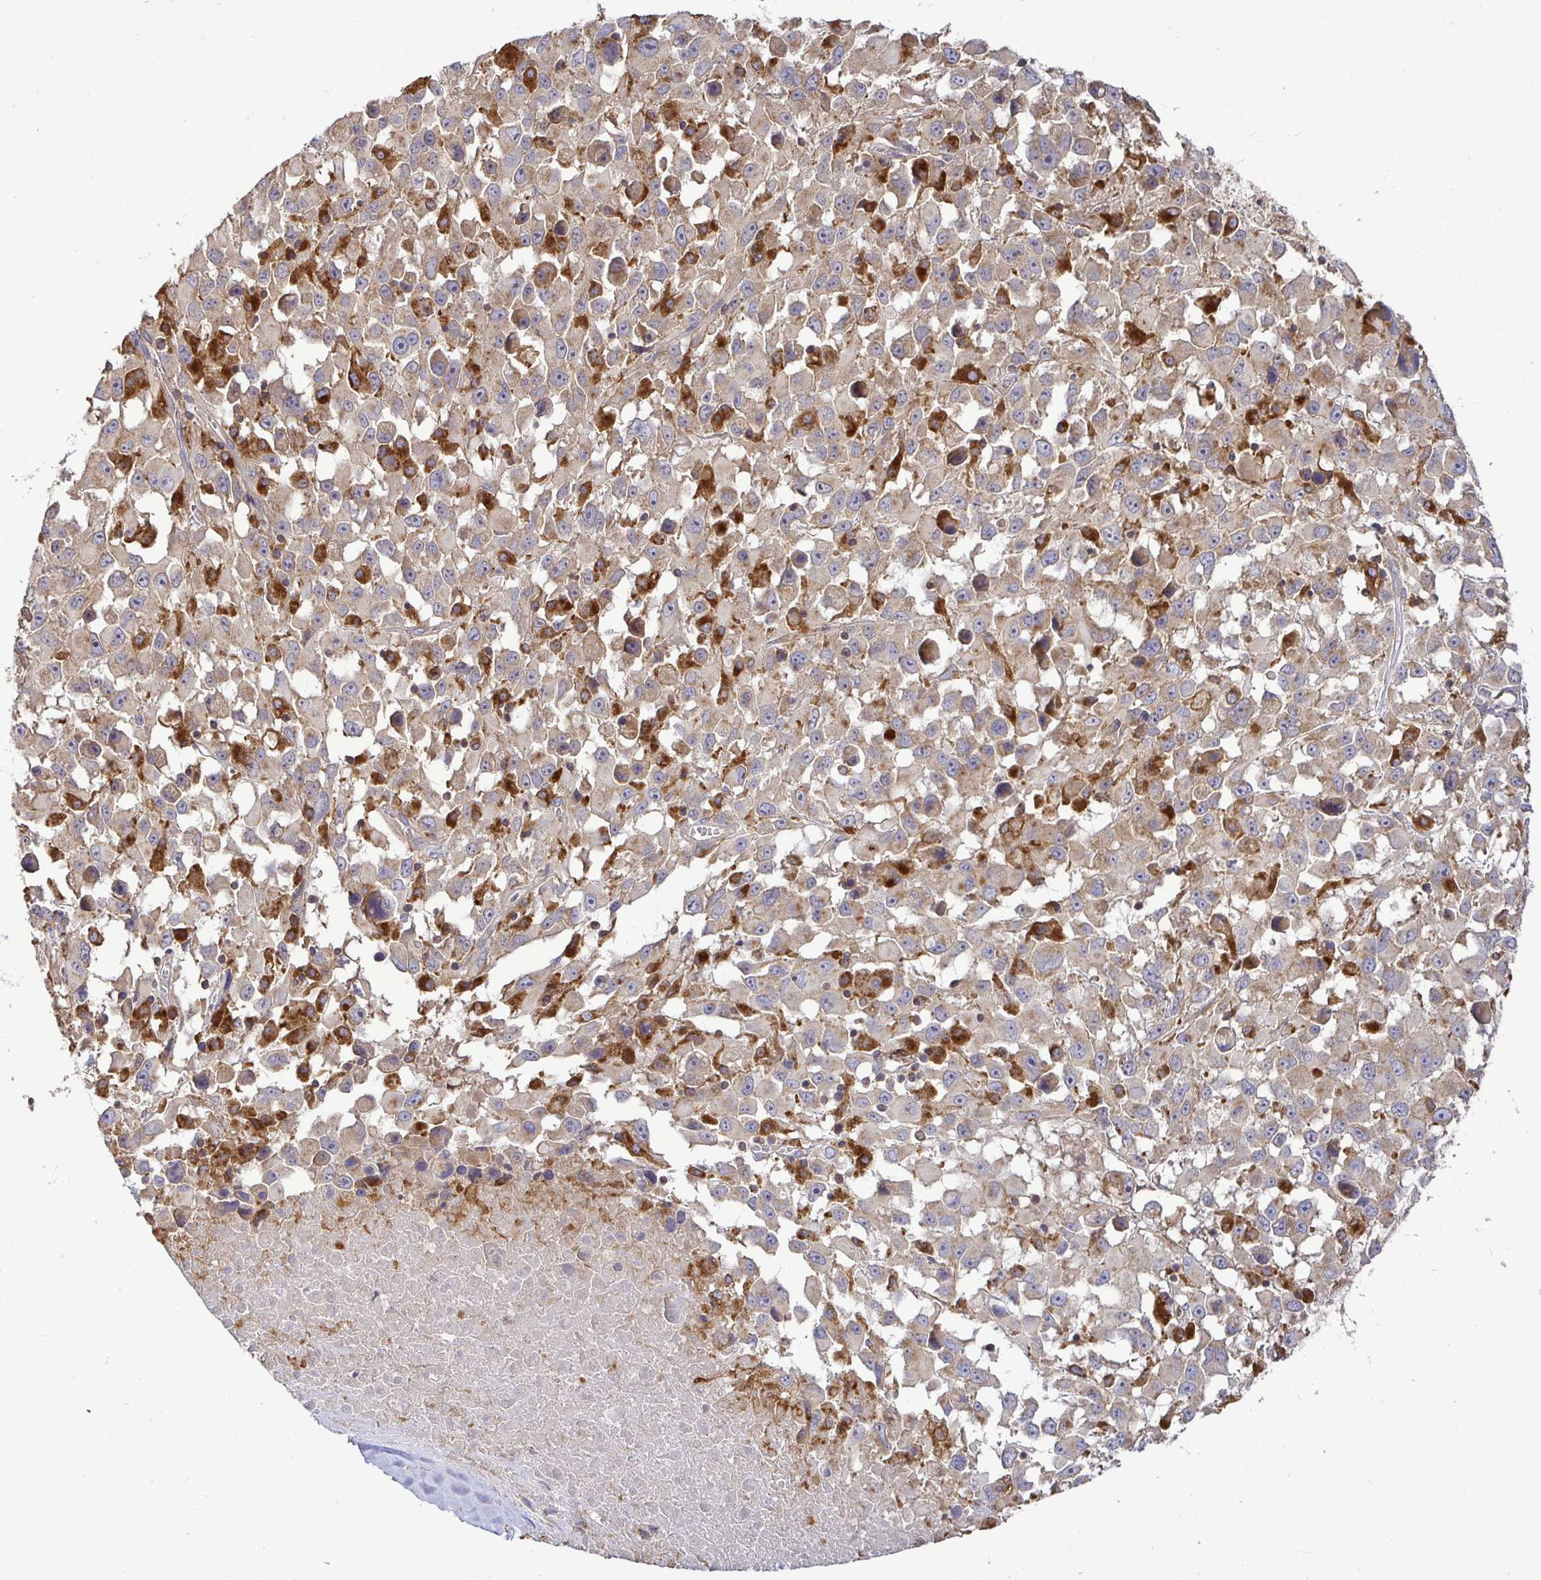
{"staining": {"intensity": "weak", "quantity": "25%-75%", "location": "cytoplasmic/membranous"}, "tissue": "melanoma", "cell_type": "Tumor cells", "image_type": "cancer", "snomed": [{"axis": "morphology", "description": "Malignant melanoma, Metastatic site"}, {"axis": "topography", "description": "Soft tissue"}], "caption": "IHC of malignant melanoma (metastatic site) shows low levels of weak cytoplasmic/membranous expression in approximately 25%-75% of tumor cells. Using DAB (3,3'-diaminobenzidine) (brown) and hematoxylin (blue) stains, captured at high magnification using brightfield microscopy.", "gene": "ATP6V1F", "patient": {"sex": "male", "age": 50}}